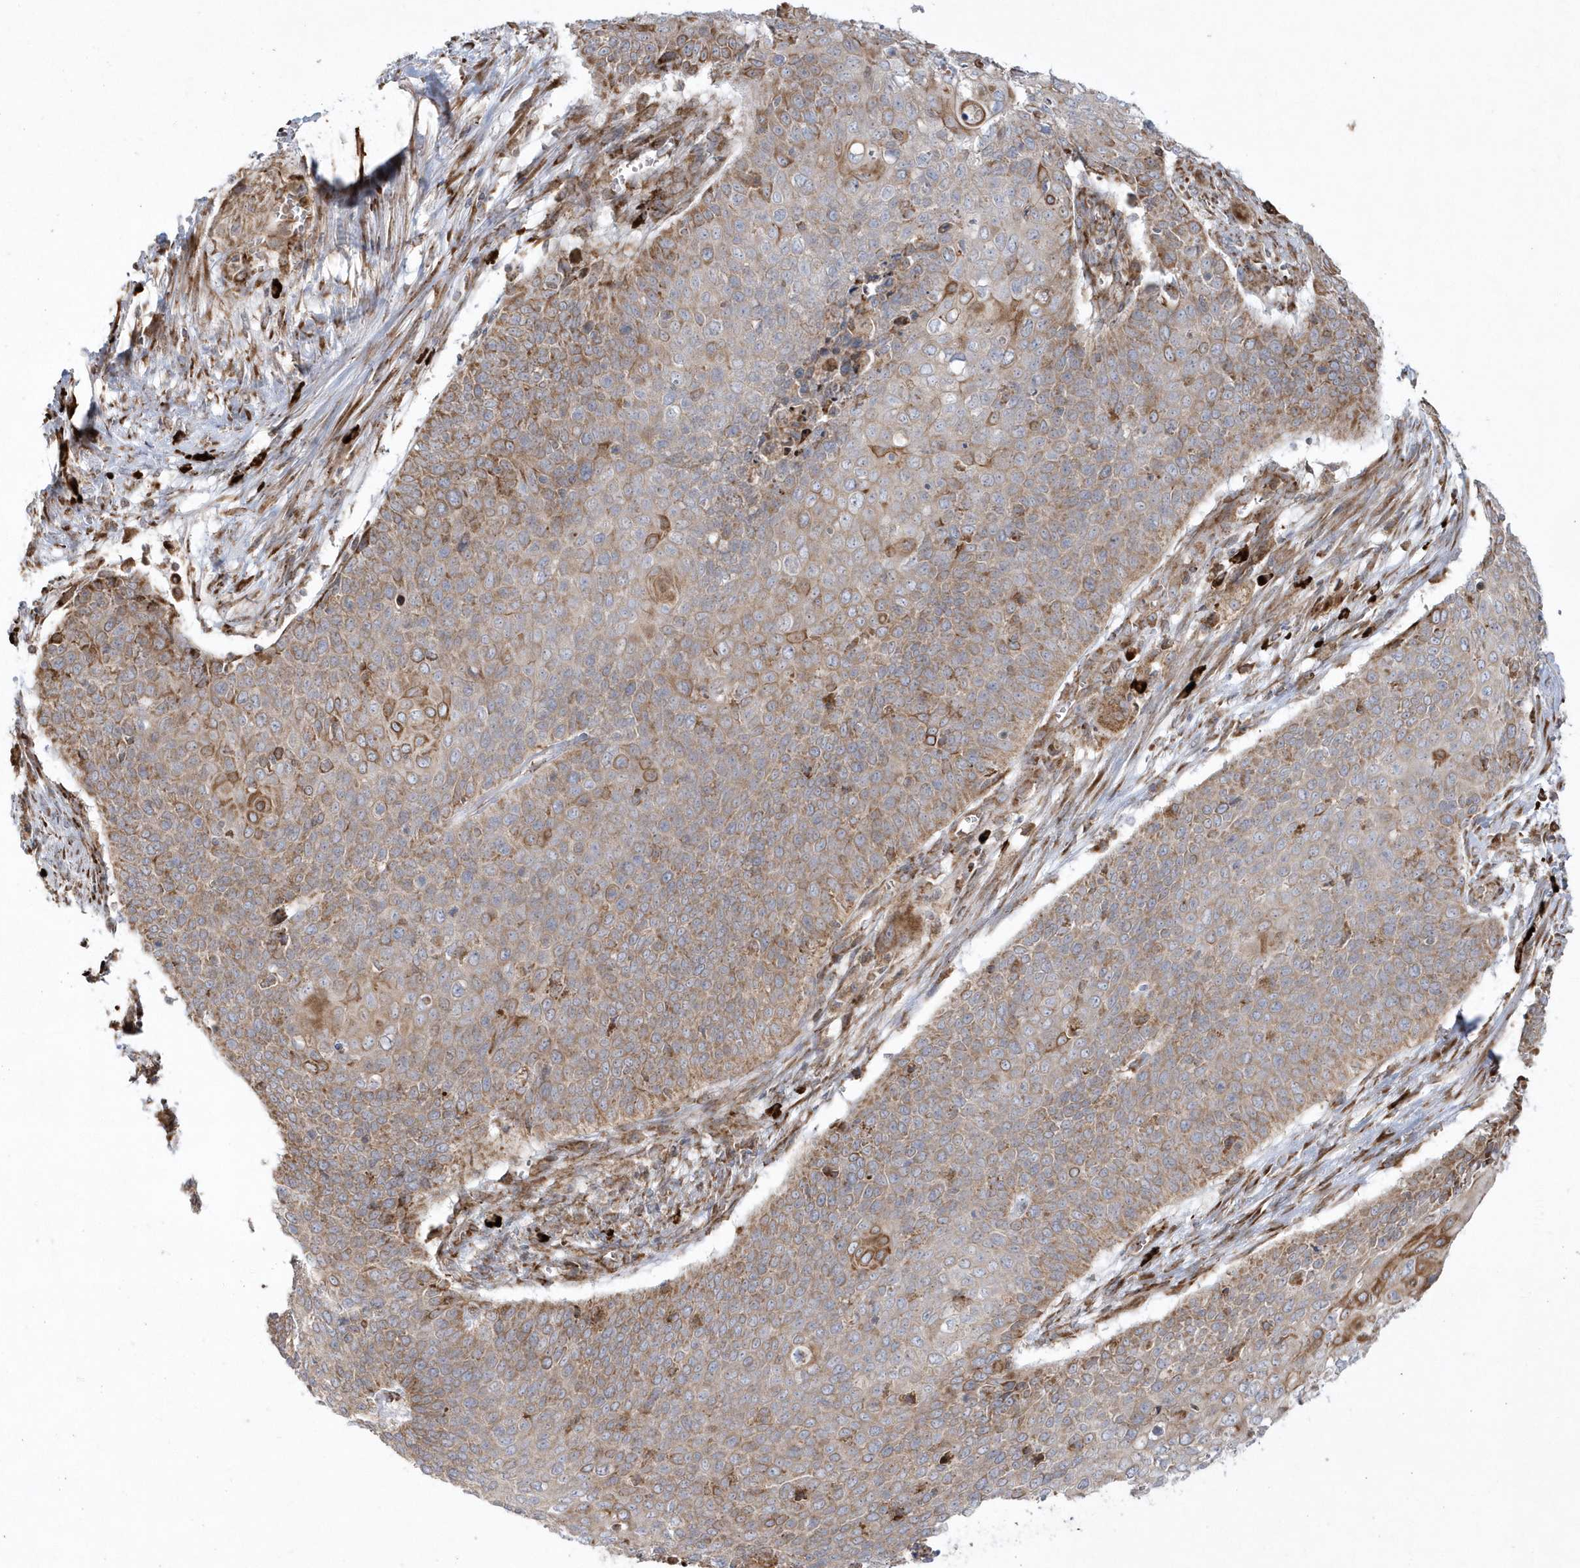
{"staining": {"intensity": "moderate", "quantity": "25%-75%", "location": "cytoplasmic/membranous"}, "tissue": "cervical cancer", "cell_type": "Tumor cells", "image_type": "cancer", "snomed": [{"axis": "morphology", "description": "Squamous cell carcinoma, NOS"}, {"axis": "topography", "description": "Cervix"}], "caption": "A medium amount of moderate cytoplasmic/membranous positivity is present in about 25%-75% of tumor cells in squamous cell carcinoma (cervical) tissue.", "gene": "SH3BP2", "patient": {"sex": "female", "age": 39}}